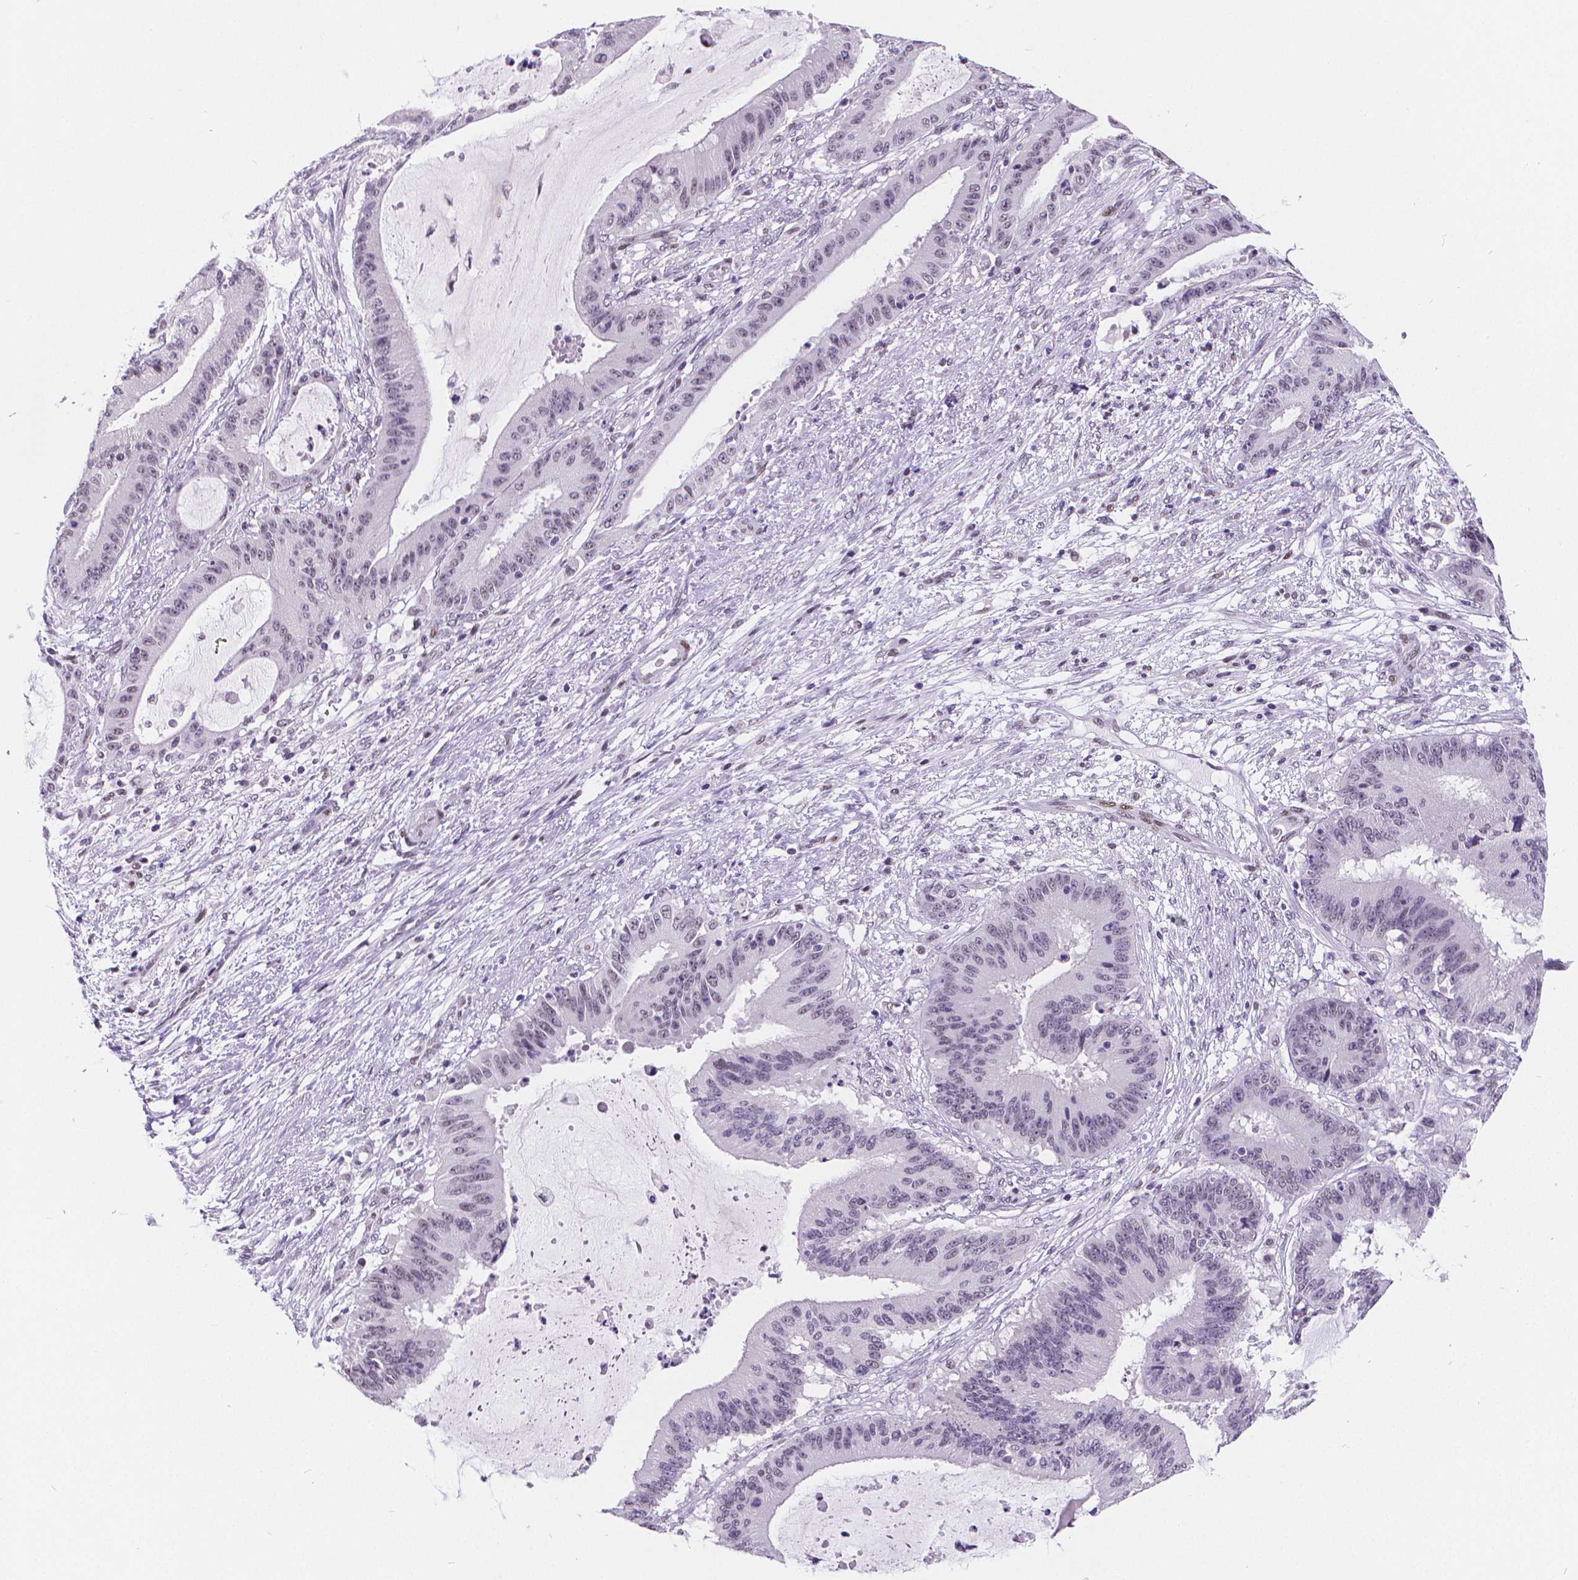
{"staining": {"intensity": "negative", "quantity": "none", "location": "none"}, "tissue": "liver cancer", "cell_type": "Tumor cells", "image_type": "cancer", "snomed": [{"axis": "morphology", "description": "Normal tissue, NOS"}, {"axis": "morphology", "description": "Cholangiocarcinoma"}, {"axis": "topography", "description": "Liver"}, {"axis": "topography", "description": "Peripheral nerve tissue"}], "caption": "Immunohistochemistry image of liver cancer (cholangiocarcinoma) stained for a protein (brown), which demonstrates no positivity in tumor cells.", "gene": "MEF2C", "patient": {"sex": "female", "age": 73}}